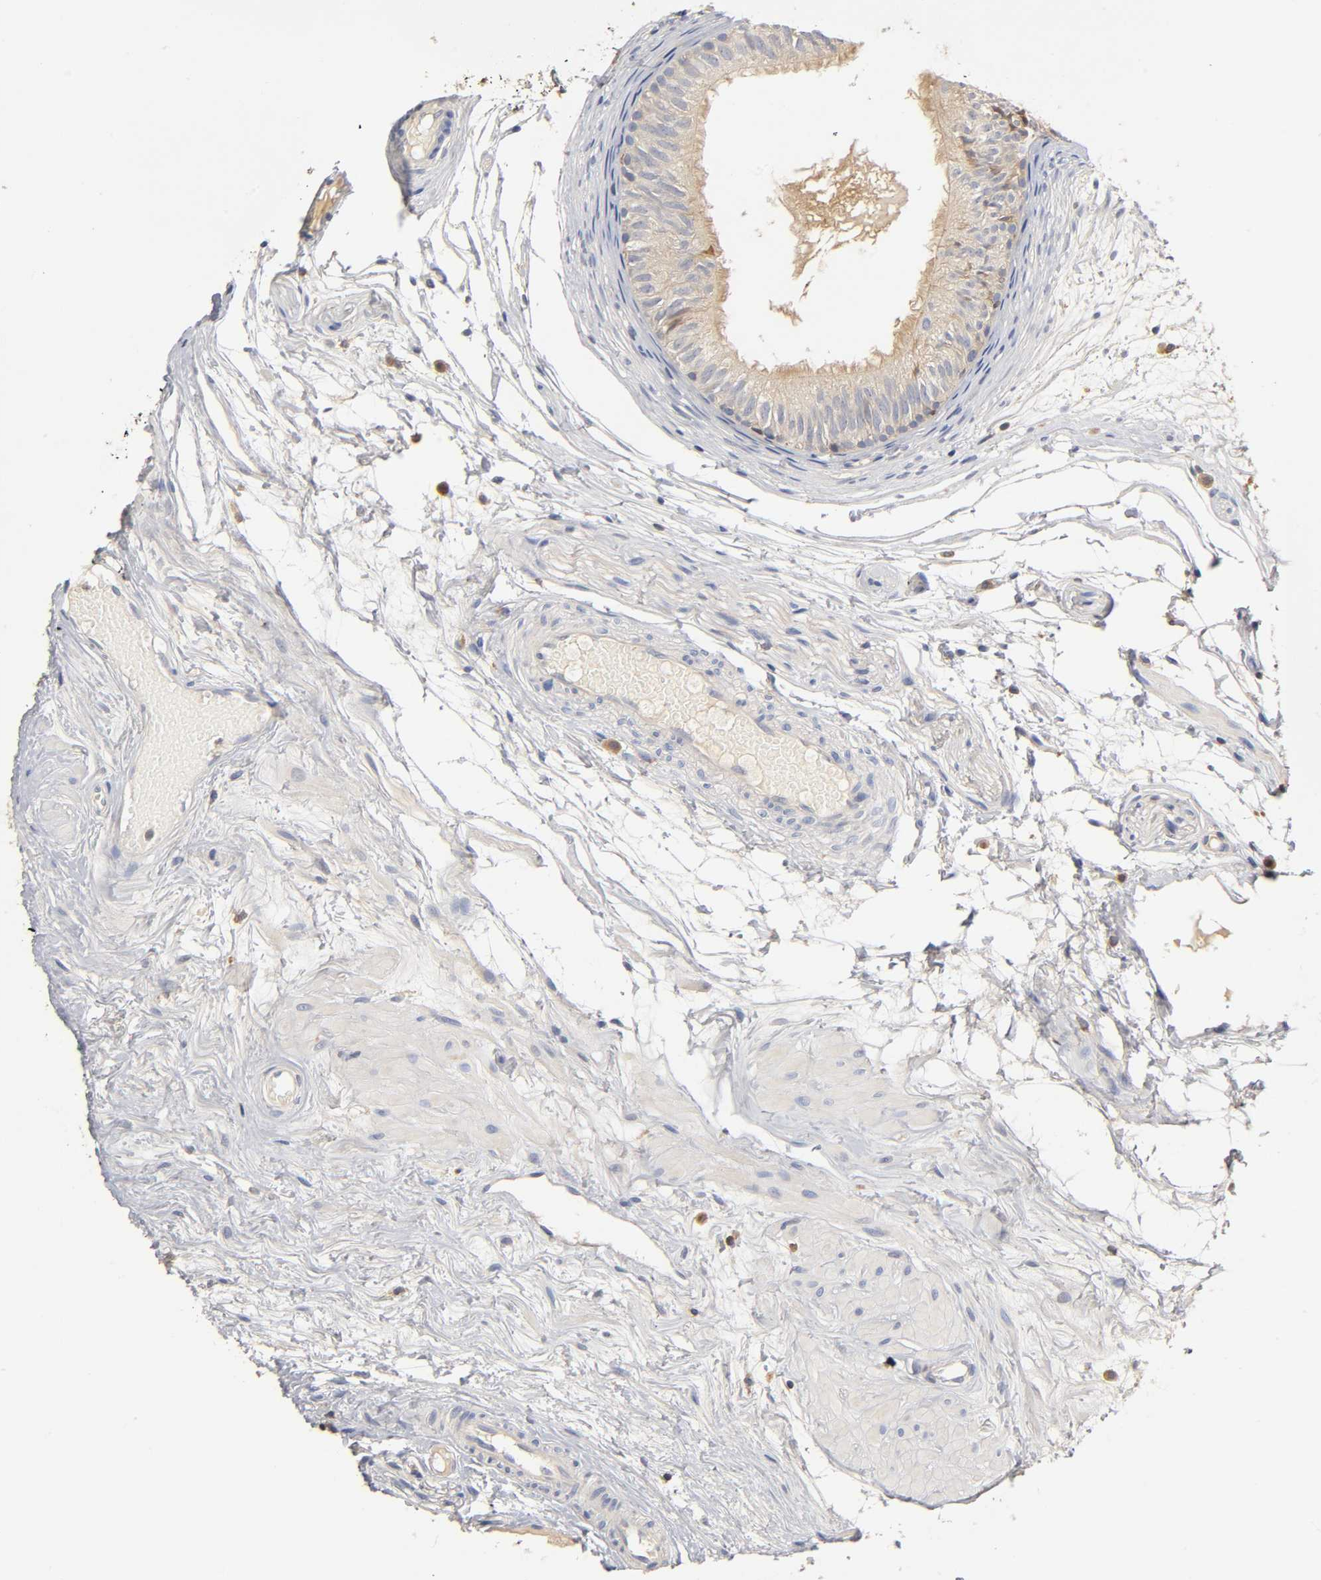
{"staining": {"intensity": "weak", "quantity": ">75%", "location": "cytoplasmic/membranous"}, "tissue": "epididymis", "cell_type": "Glandular cells", "image_type": "normal", "snomed": [{"axis": "morphology", "description": "Normal tissue, NOS"}, {"axis": "morphology", "description": "Atrophy, NOS"}, {"axis": "topography", "description": "Testis"}, {"axis": "topography", "description": "Epididymis"}], "caption": "Brown immunohistochemical staining in benign epididymis shows weak cytoplasmic/membranous positivity in approximately >75% of glandular cells. Nuclei are stained in blue.", "gene": "RHOA", "patient": {"sex": "male", "age": 18}}